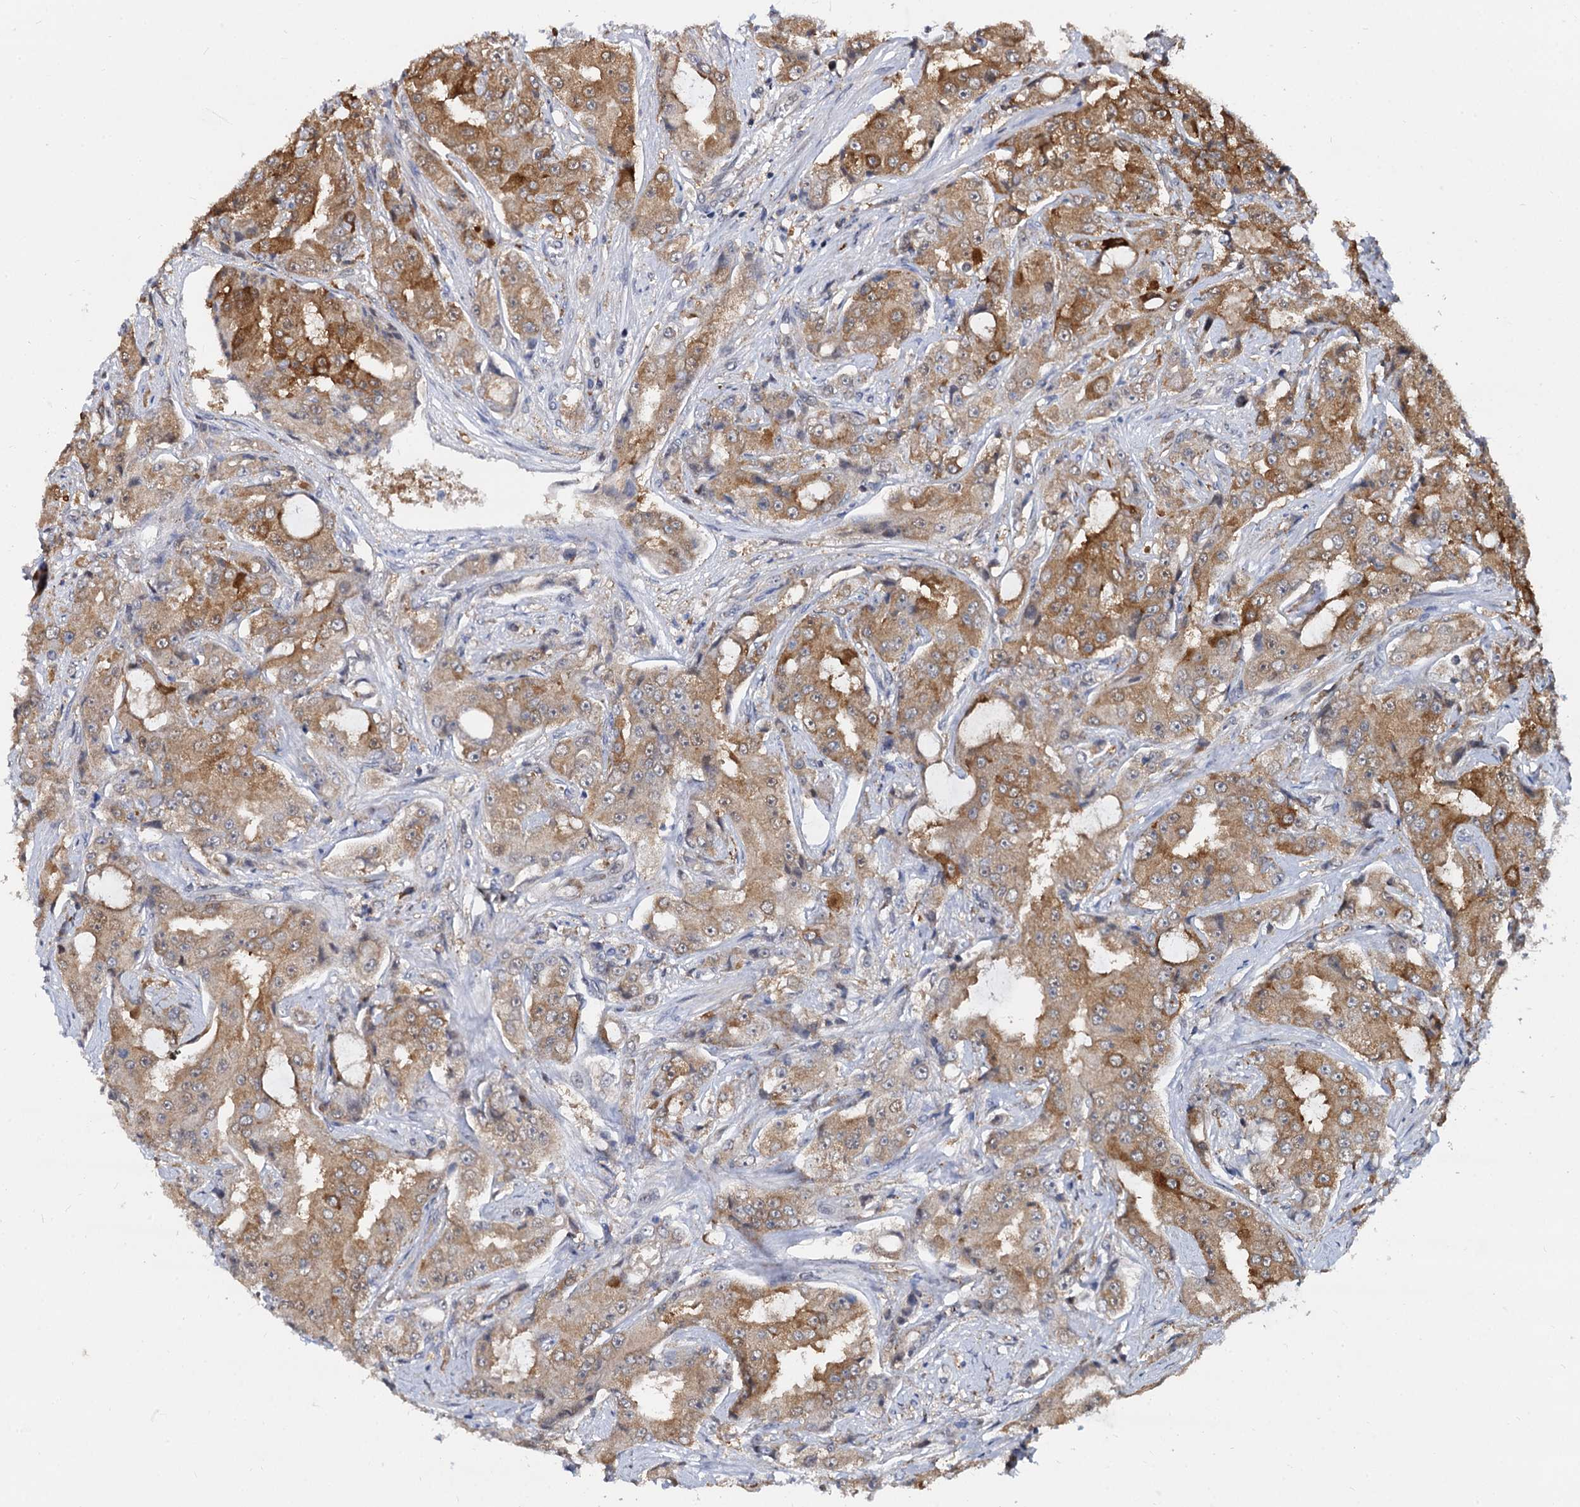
{"staining": {"intensity": "moderate", "quantity": ">75%", "location": "cytoplasmic/membranous"}, "tissue": "prostate cancer", "cell_type": "Tumor cells", "image_type": "cancer", "snomed": [{"axis": "morphology", "description": "Adenocarcinoma, High grade"}, {"axis": "topography", "description": "Prostate"}], "caption": "Immunohistochemistry (IHC) image of neoplastic tissue: prostate cancer stained using immunohistochemistry (IHC) displays medium levels of moderate protein expression localized specifically in the cytoplasmic/membranous of tumor cells, appearing as a cytoplasmic/membranous brown color.", "gene": "PSMD4", "patient": {"sex": "male", "age": 73}}